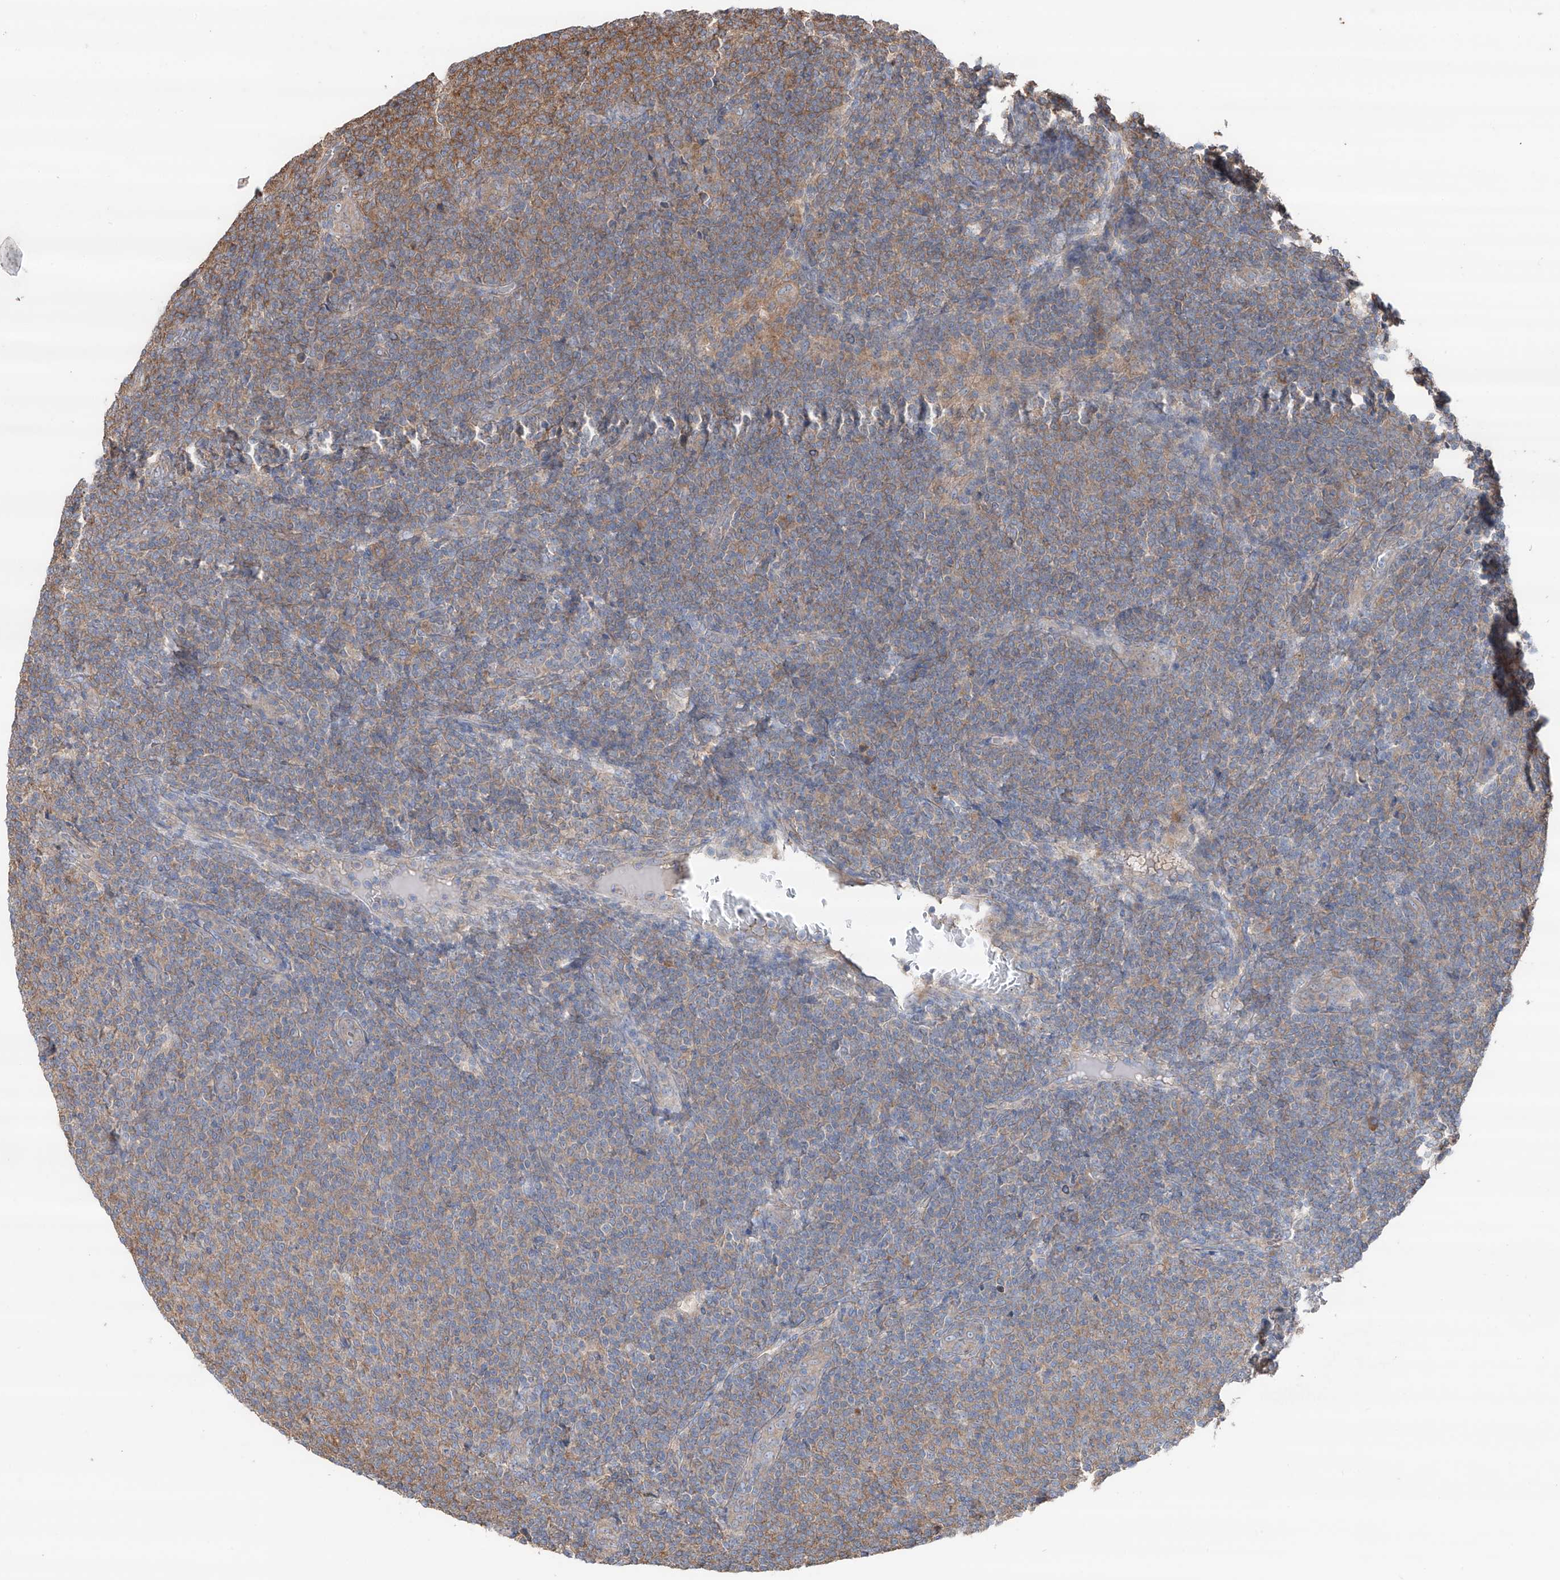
{"staining": {"intensity": "moderate", "quantity": "25%-75%", "location": "cytoplasmic/membranous"}, "tissue": "lymphoma", "cell_type": "Tumor cells", "image_type": "cancer", "snomed": [{"axis": "morphology", "description": "Malignant lymphoma, non-Hodgkin's type, Low grade"}, {"axis": "topography", "description": "Lymph node"}], "caption": "IHC photomicrograph of lymphoma stained for a protein (brown), which reveals medium levels of moderate cytoplasmic/membranous expression in about 25%-75% of tumor cells.", "gene": "EDN1", "patient": {"sex": "male", "age": 66}}